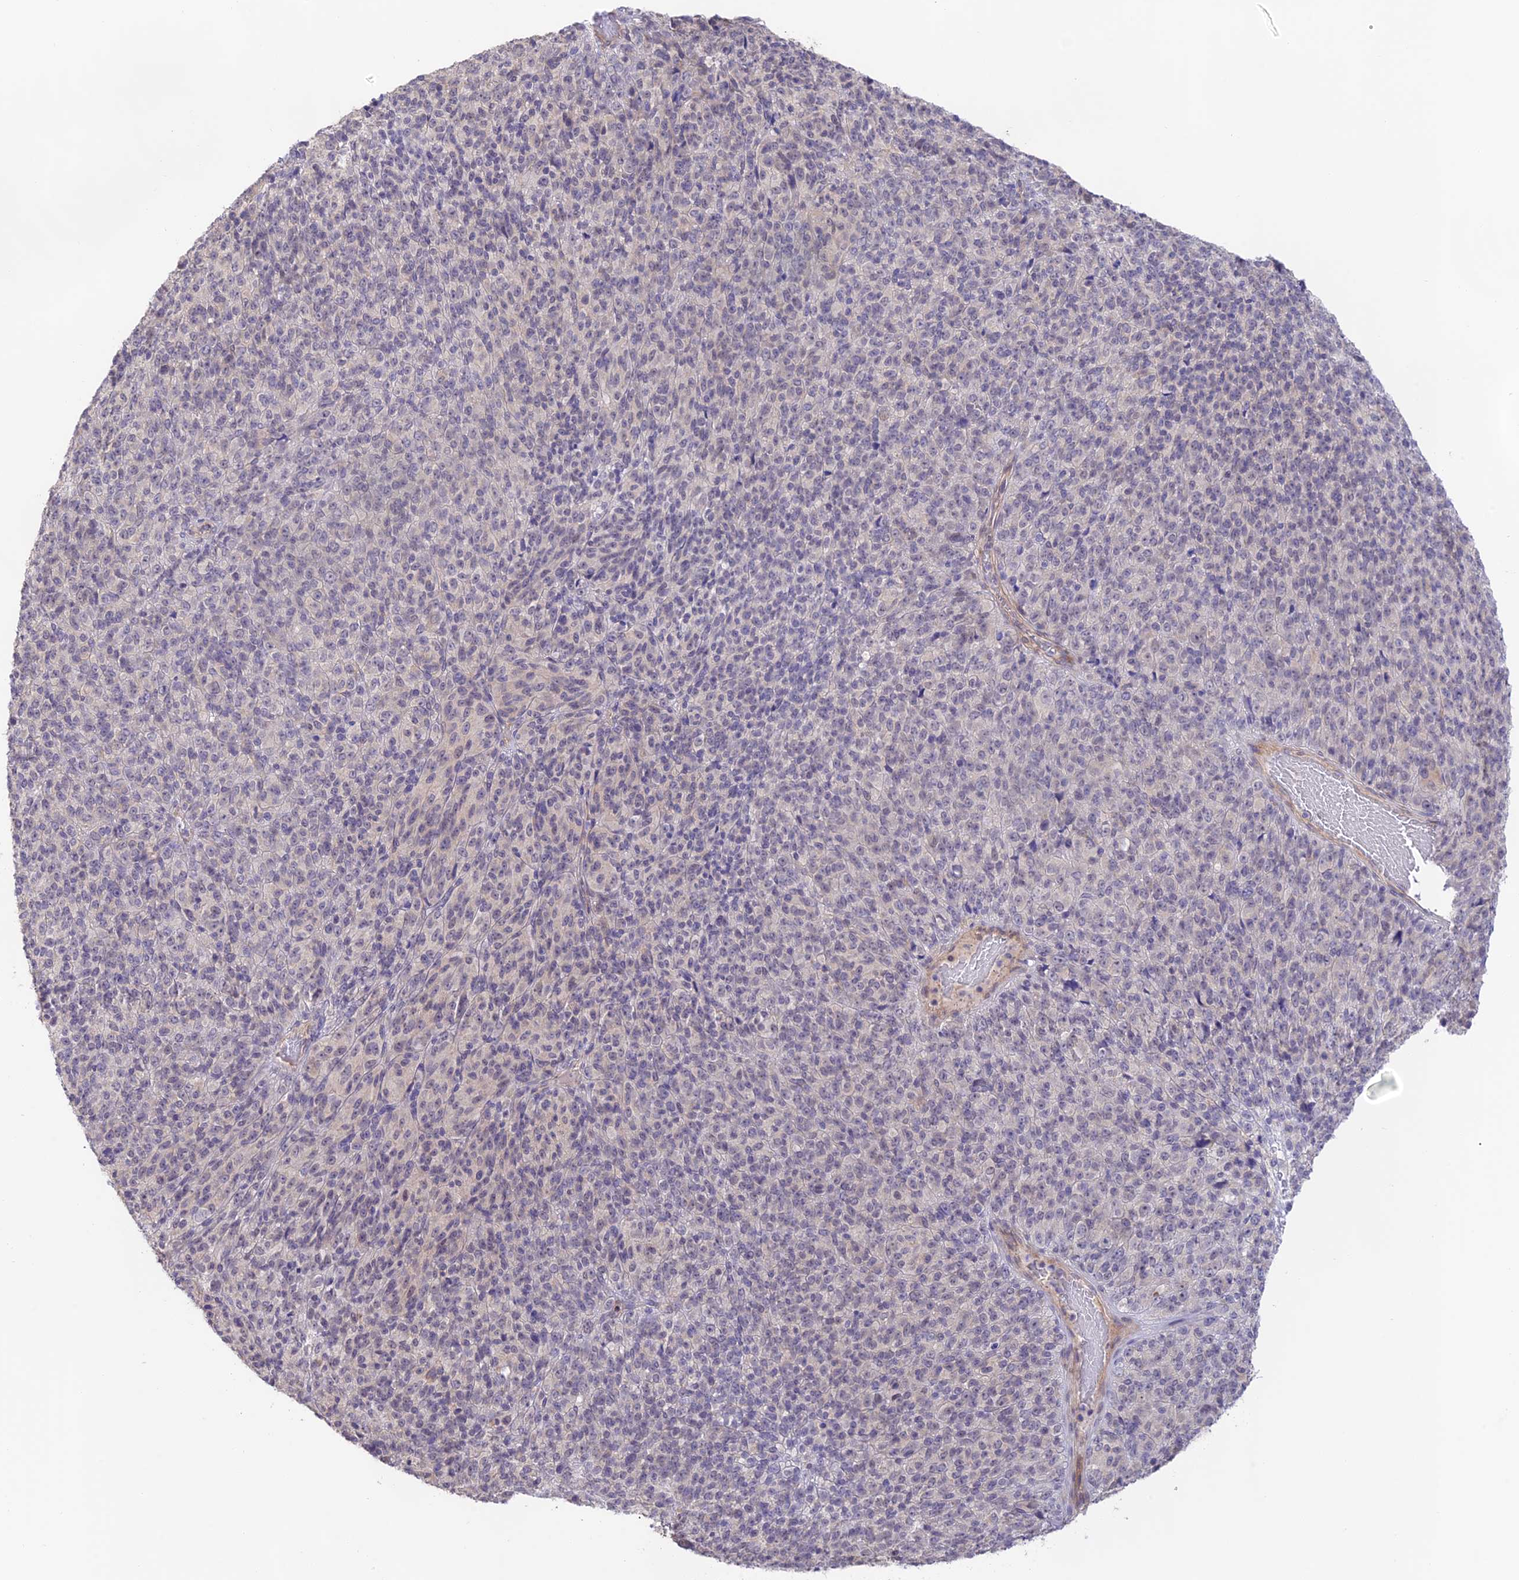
{"staining": {"intensity": "negative", "quantity": "none", "location": "none"}, "tissue": "melanoma", "cell_type": "Tumor cells", "image_type": "cancer", "snomed": [{"axis": "morphology", "description": "Malignant melanoma, Metastatic site"}, {"axis": "topography", "description": "Brain"}], "caption": "Photomicrograph shows no significant protein positivity in tumor cells of malignant melanoma (metastatic site).", "gene": "CAMSAP3", "patient": {"sex": "female", "age": 56}}